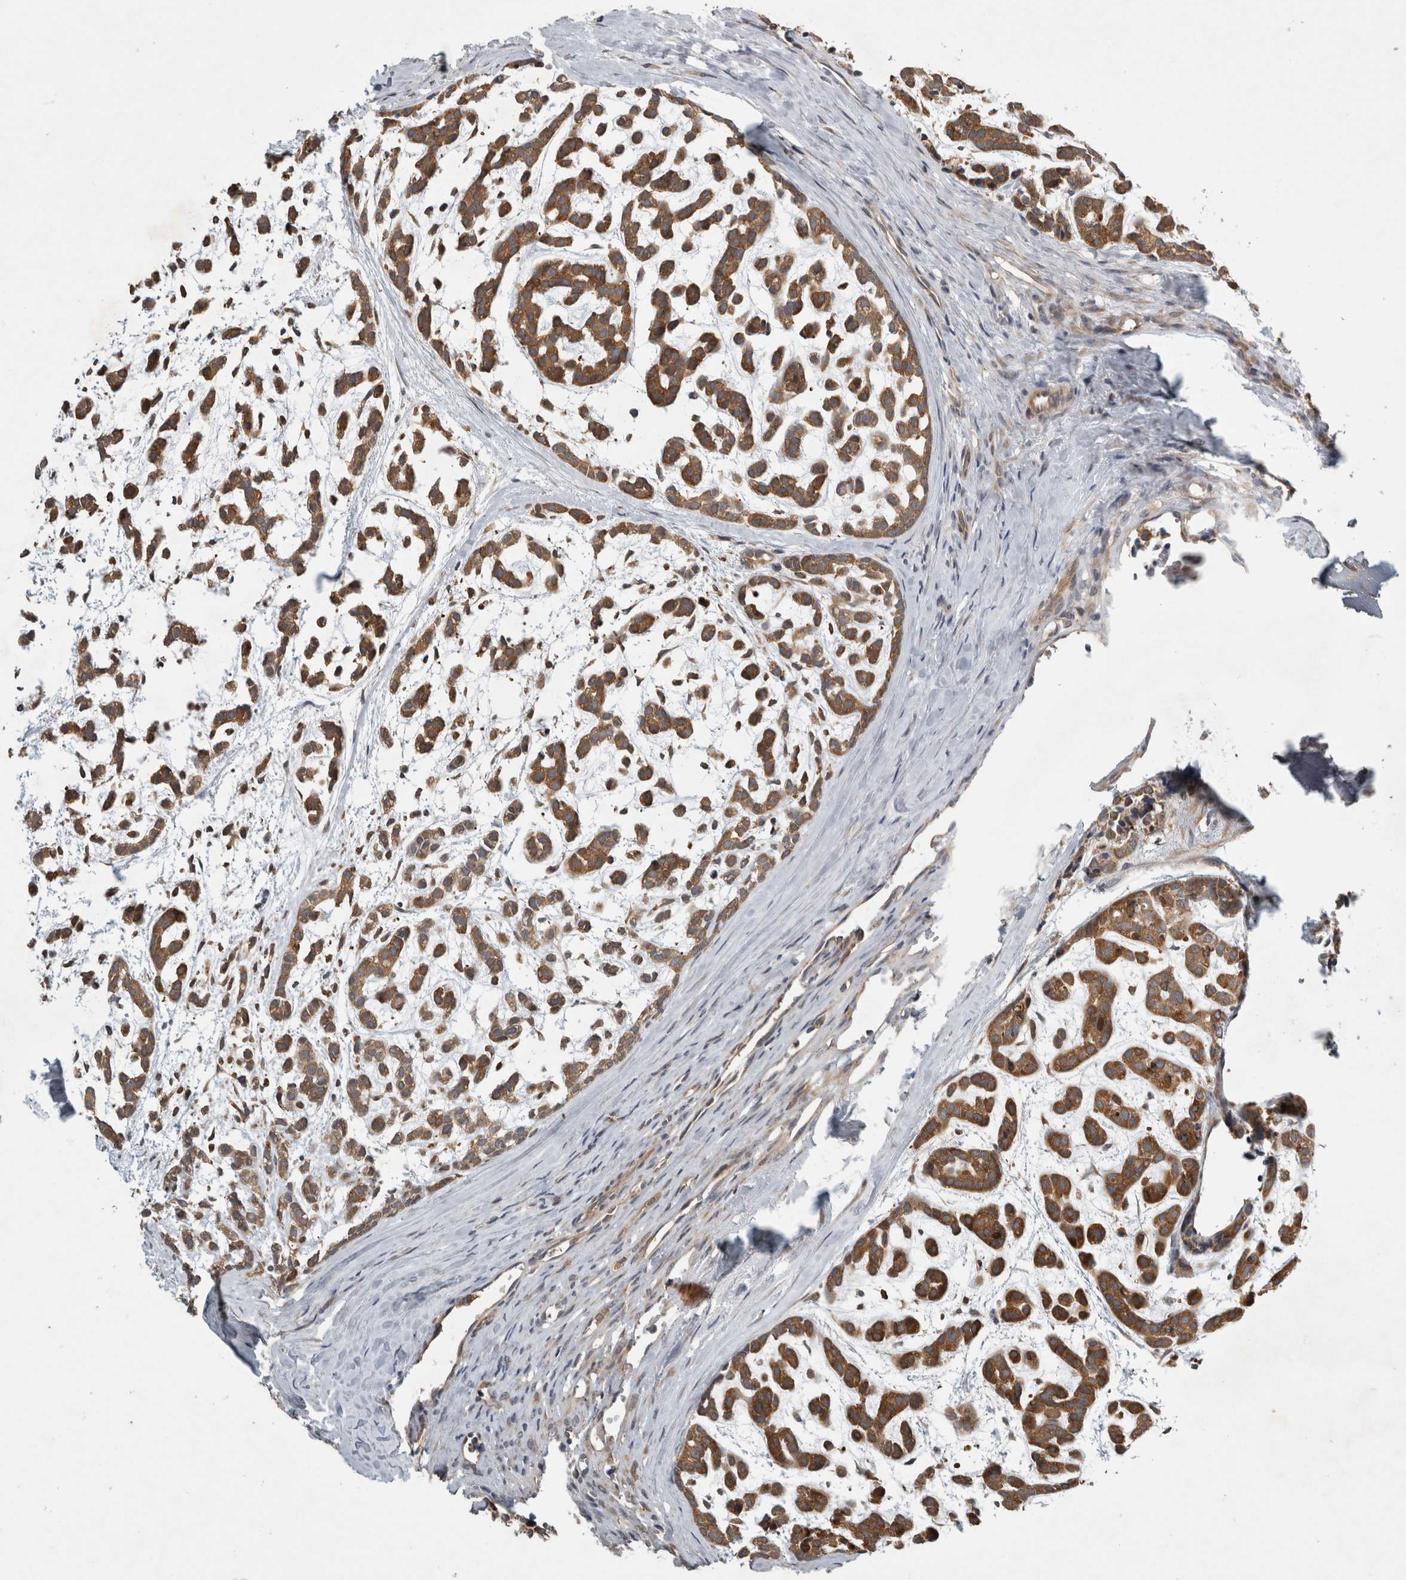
{"staining": {"intensity": "strong", "quantity": ">75%", "location": "cytoplasmic/membranous"}, "tissue": "head and neck cancer", "cell_type": "Tumor cells", "image_type": "cancer", "snomed": [{"axis": "morphology", "description": "Adenocarcinoma, NOS"}, {"axis": "morphology", "description": "Adenoma, NOS"}, {"axis": "topography", "description": "Head-Neck"}], "caption": "Immunohistochemistry micrograph of human head and neck adenocarcinoma stained for a protein (brown), which exhibits high levels of strong cytoplasmic/membranous expression in about >75% of tumor cells.", "gene": "TRMT61B", "patient": {"sex": "female", "age": 55}}